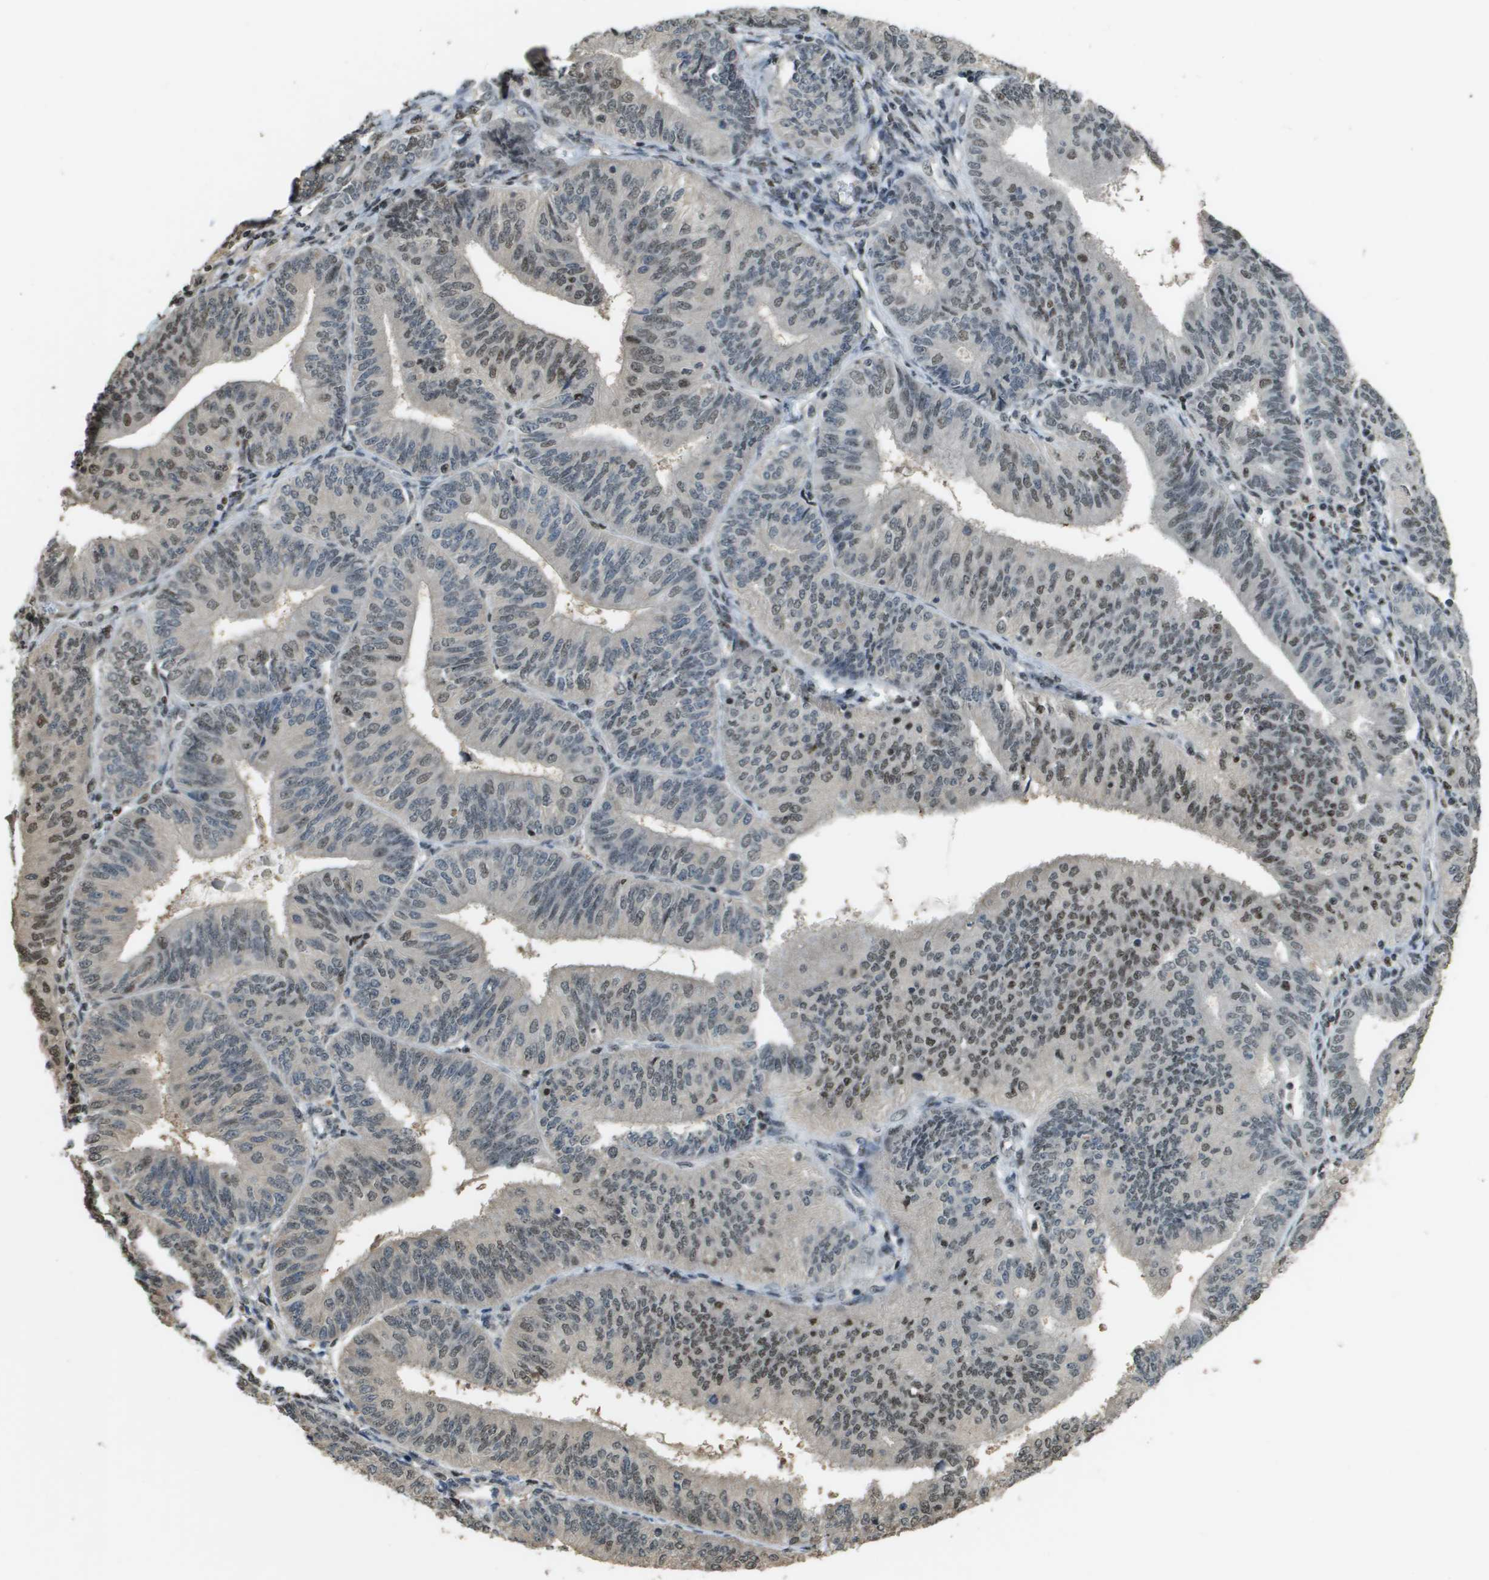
{"staining": {"intensity": "weak", "quantity": "25%-75%", "location": "nuclear"}, "tissue": "endometrial cancer", "cell_type": "Tumor cells", "image_type": "cancer", "snomed": [{"axis": "morphology", "description": "Adenocarcinoma, NOS"}, {"axis": "topography", "description": "Endometrium"}], "caption": "Tumor cells reveal low levels of weak nuclear staining in approximately 25%-75% of cells in human adenocarcinoma (endometrial). (DAB IHC with brightfield microscopy, high magnification).", "gene": "SP100", "patient": {"sex": "female", "age": 58}}